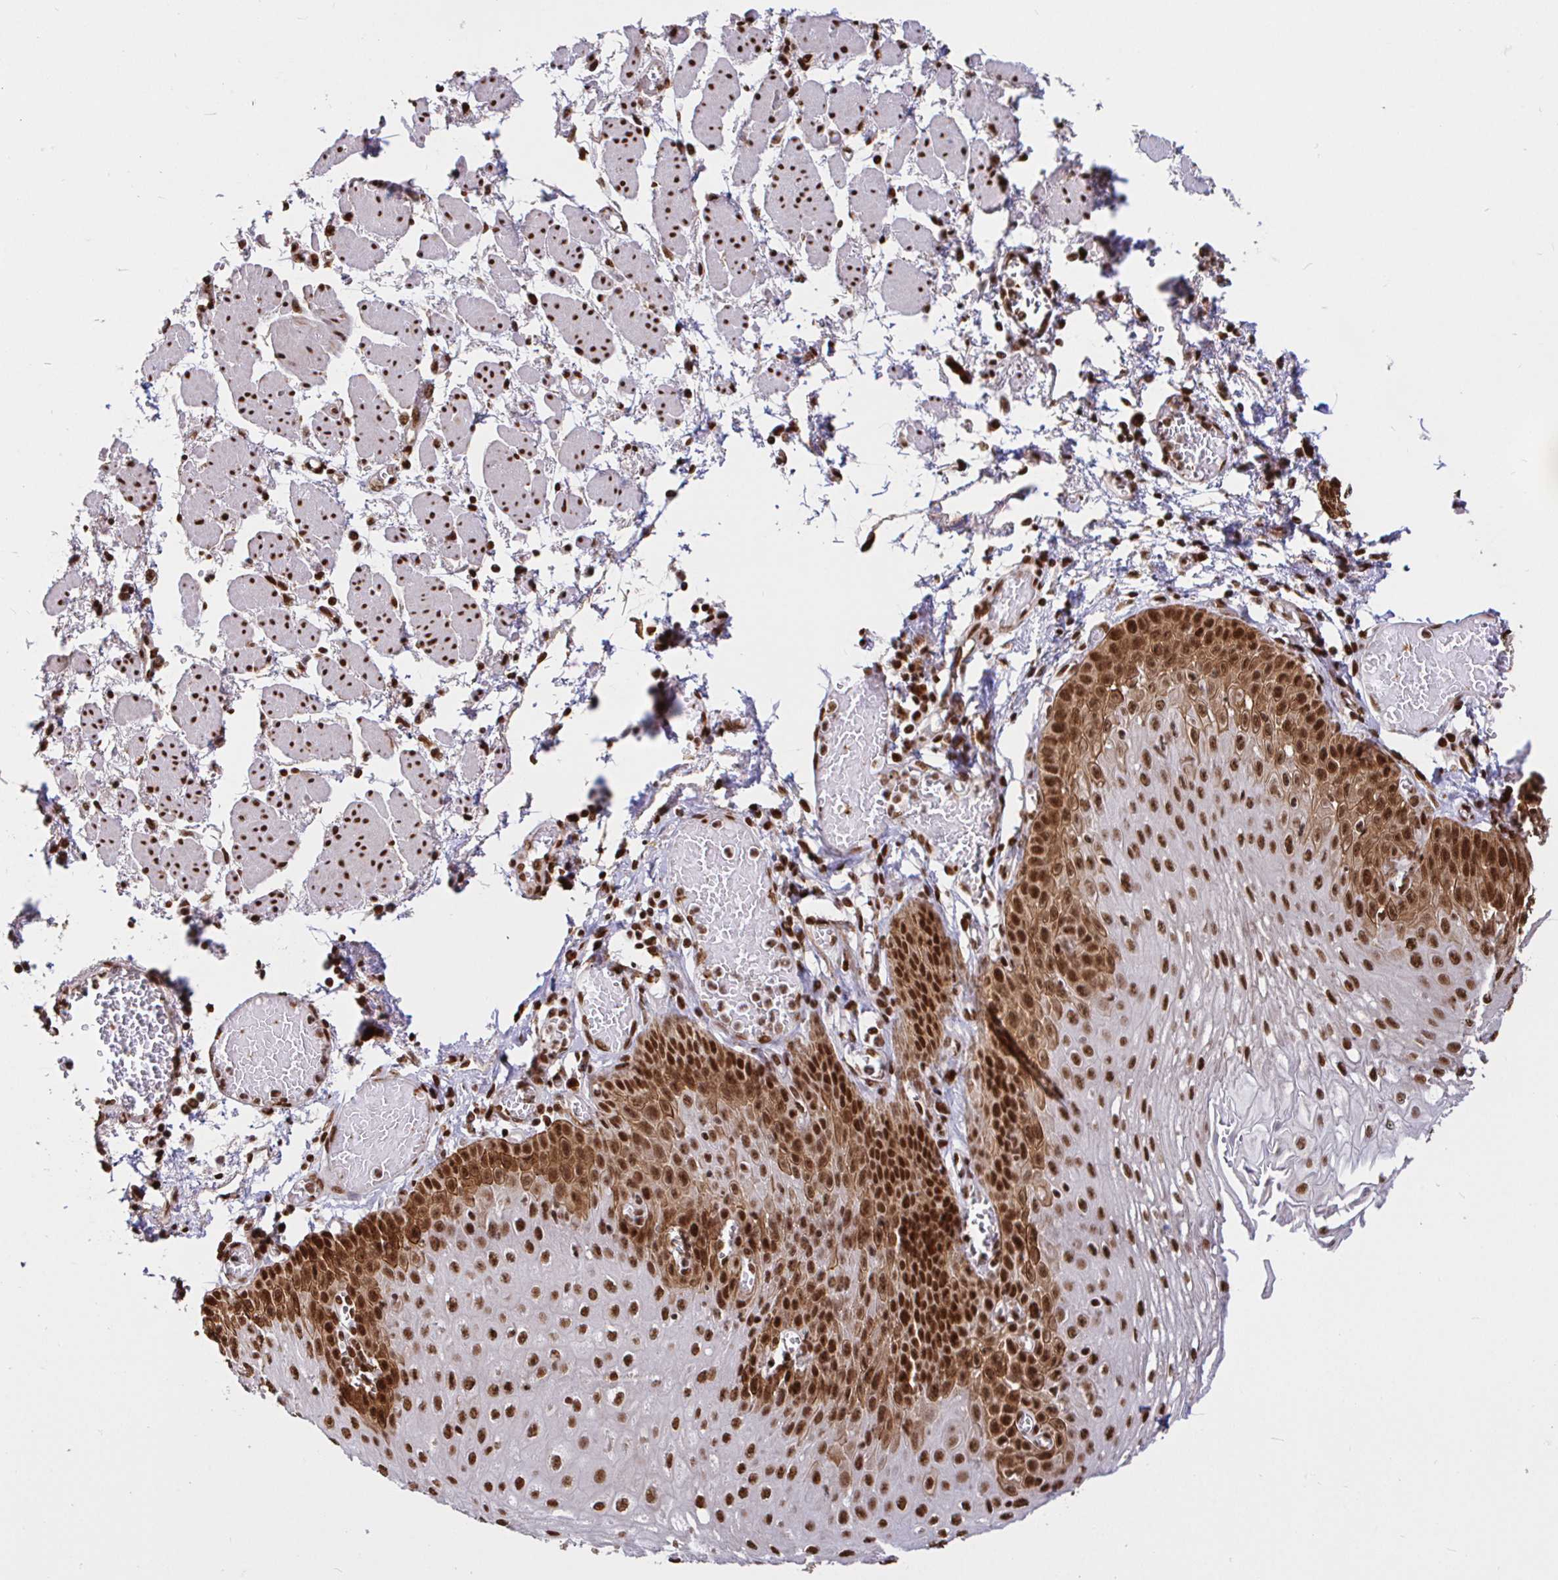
{"staining": {"intensity": "strong", "quantity": ">75%", "location": "cytoplasmic/membranous,nuclear"}, "tissue": "esophagus", "cell_type": "Squamous epithelial cells", "image_type": "normal", "snomed": [{"axis": "morphology", "description": "Normal tissue, NOS"}, {"axis": "morphology", "description": "Adenocarcinoma, NOS"}, {"axis": "topography", "description": "Esophagus"}], "caption": "Immunohistochemical staining of benign esophagus demonstrates high levels of strong cytoplasmic/membranous,nuclear staining in about >75% of squamous epithelial cells.", "gene": "SP3", "patient": {"sex": "male", "age": 81}}